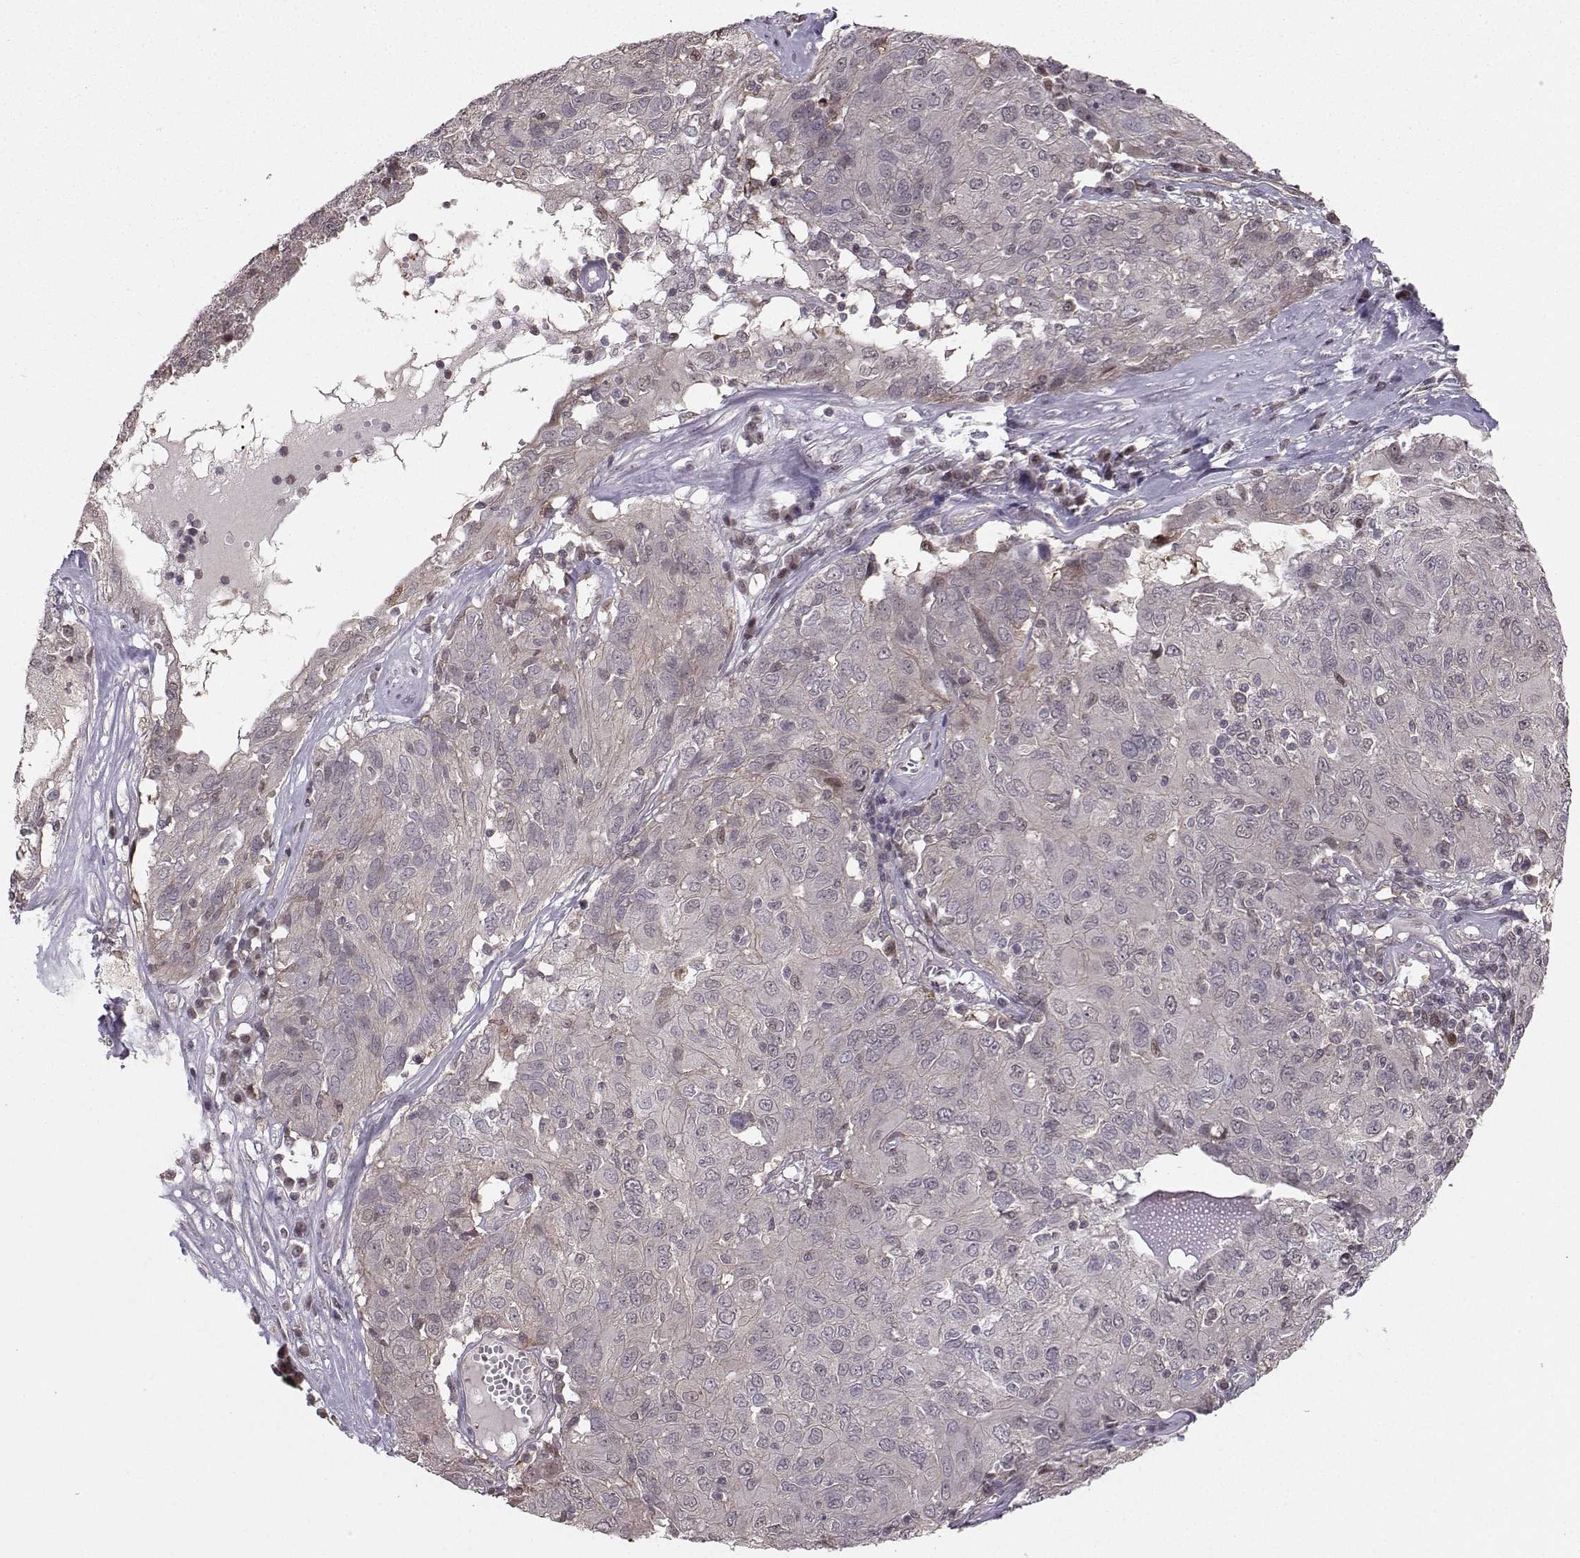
{"staining": {"intensity": "weak", "quantity": "<25%", "location": "cytoplasmic/membranous"}, "tissue": "ovarian cancer", "cell_type": "Tumor cells", "image_type": "cancer", "snomed": [{"axis": "morphology", "description": "Carcinoma, endometroid"}, {"axis": "topography", "description": "Ovary"}], "caption": "Tumor cells are negative for protein expression in human ovarian endometroid carcinoma. (DAB immunohistochemistry (IHC) with hematoxylin counter stain).", "gene": "PKP2", "patient": {"sex": "female", "age": 50}}